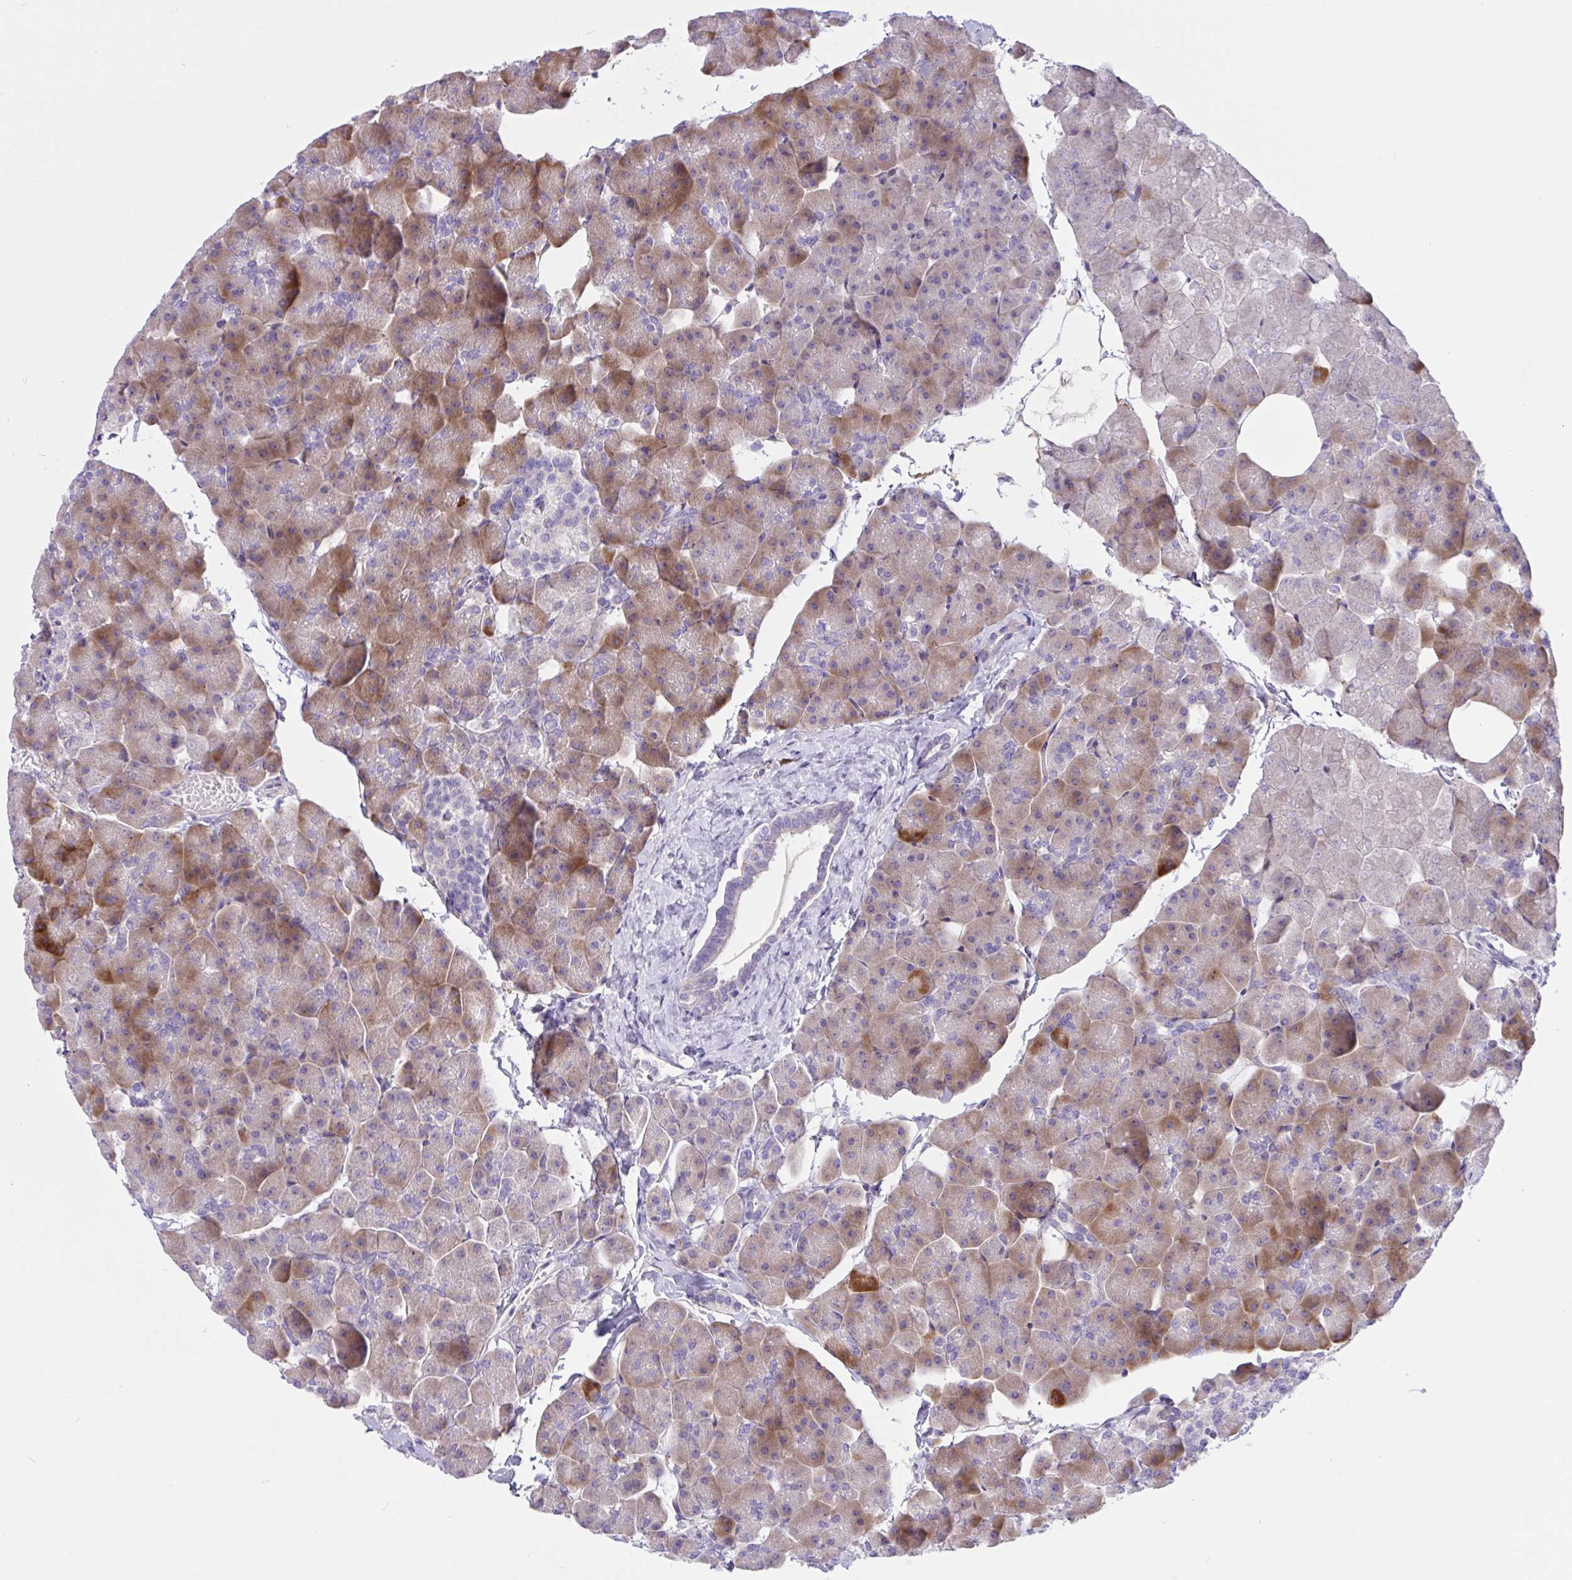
{"staining": {"intensity": "moderate", "quantity": "25%-75%", "location": "cytoplasmic/membranous"}, "tissue": "pancreas", "cell_type": "Exocrine glandular cells", "image_type": "normal", "snomed": [{"axis": "morphology", "description": "Normal tissue, NOS"}, {"axis": "topography", "description": "Pancreas"}], "caption": "Immunohistochemistry (IHC) of benign human pancreas exhibits medium levels of moderate cytoplasmic/membranous expression in approximately 25%-75% of exocrine glandular cells.", "gene": "DSC3", "patient": {"sex": "male", "age": 35}}